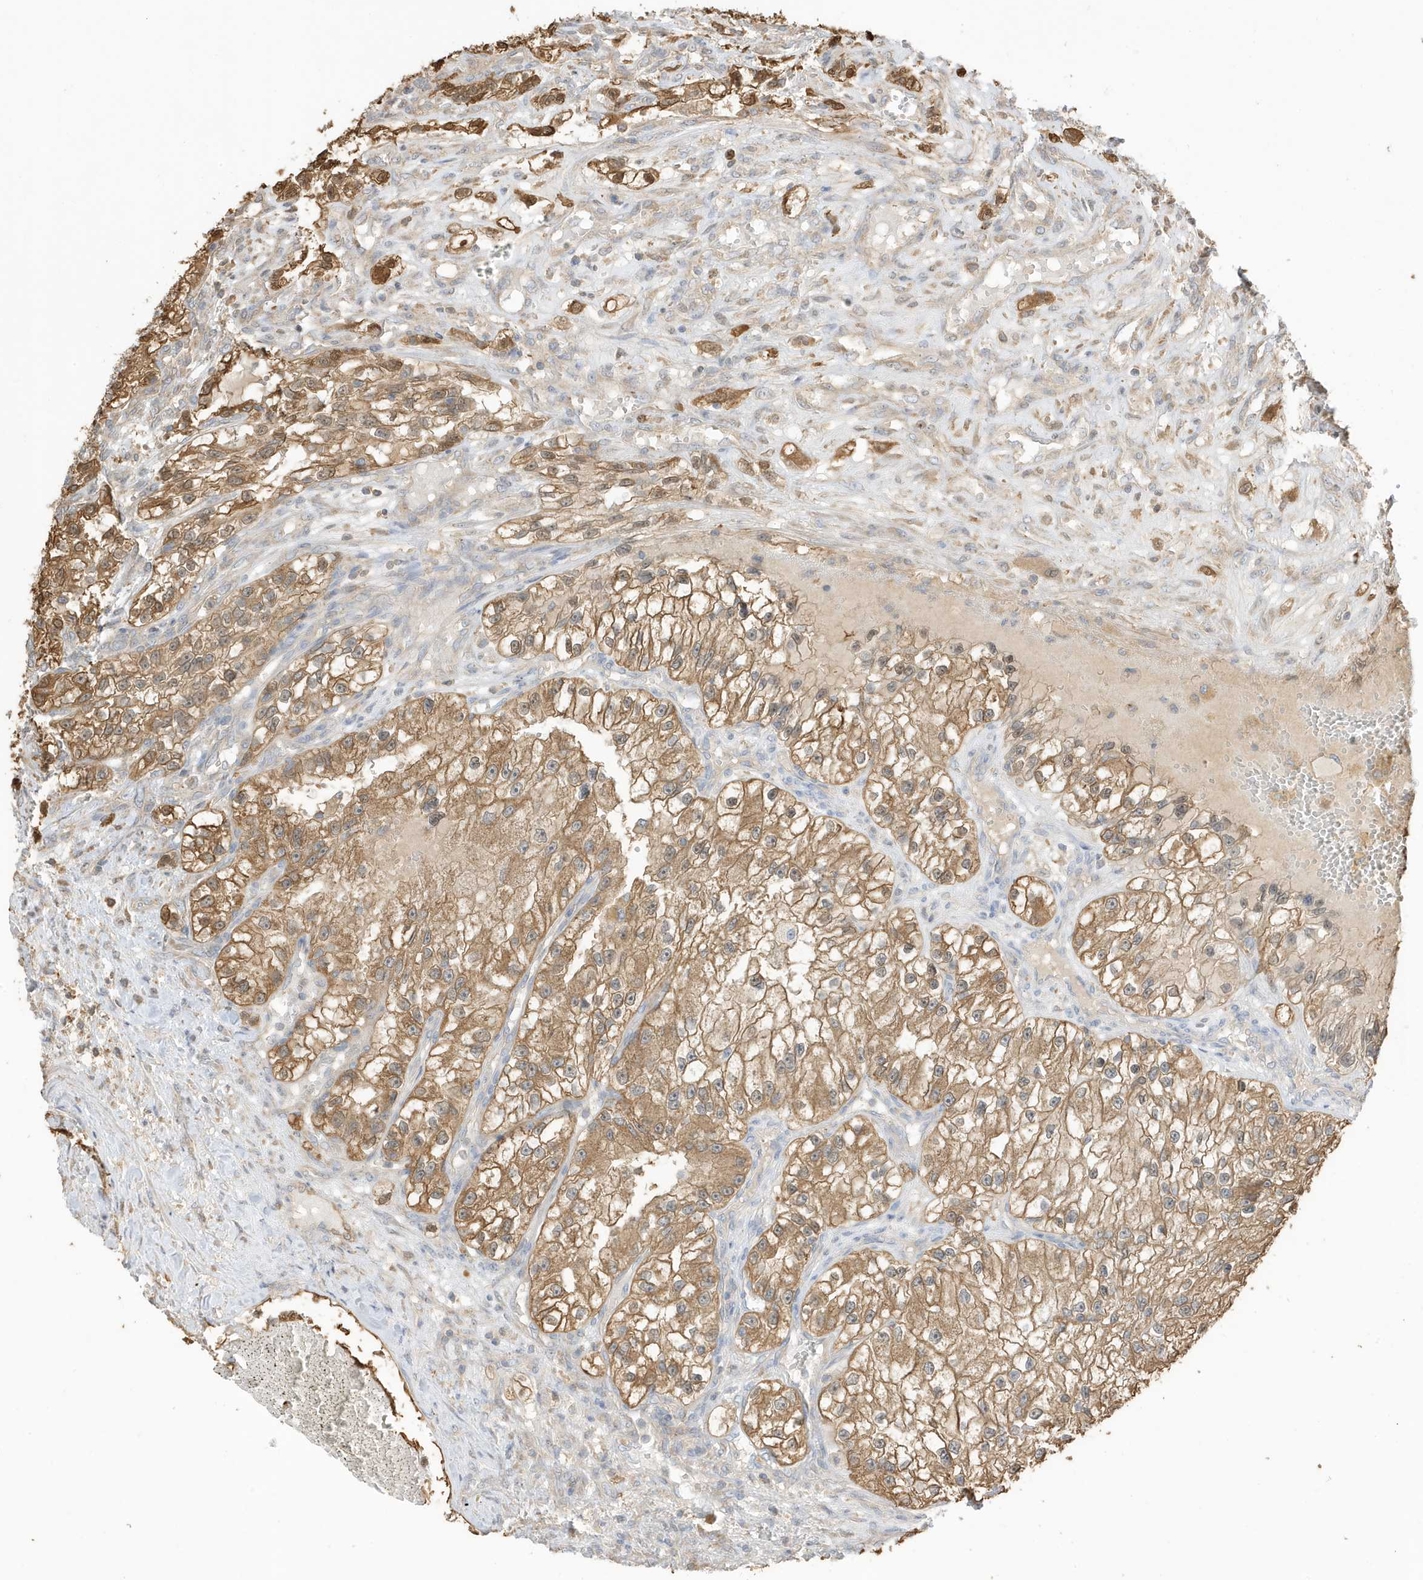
{"staining": {"intensity": "moderate", "quantity": ">75%", "location": "cytoplasmic/membranous"}, "tissue": "renal cancer", "cell_type": "Tumor cells", "image_type": "cancer", "snomed": [{"axis": "morphology", "description": "Adenocarcinoma, NOS"}, {"axis": "topography", "description": "Kidney"}], "caption": "DAB (3,3'-diaminobenzidine) immunohistochemical staining of adenocarcinoma (renal) shows moderate cytoplasmic/membranous protein expression in approximately >75% of tumor cells.", "gene": "AZI2", "patient": {"sex": "female", "age": 57}}